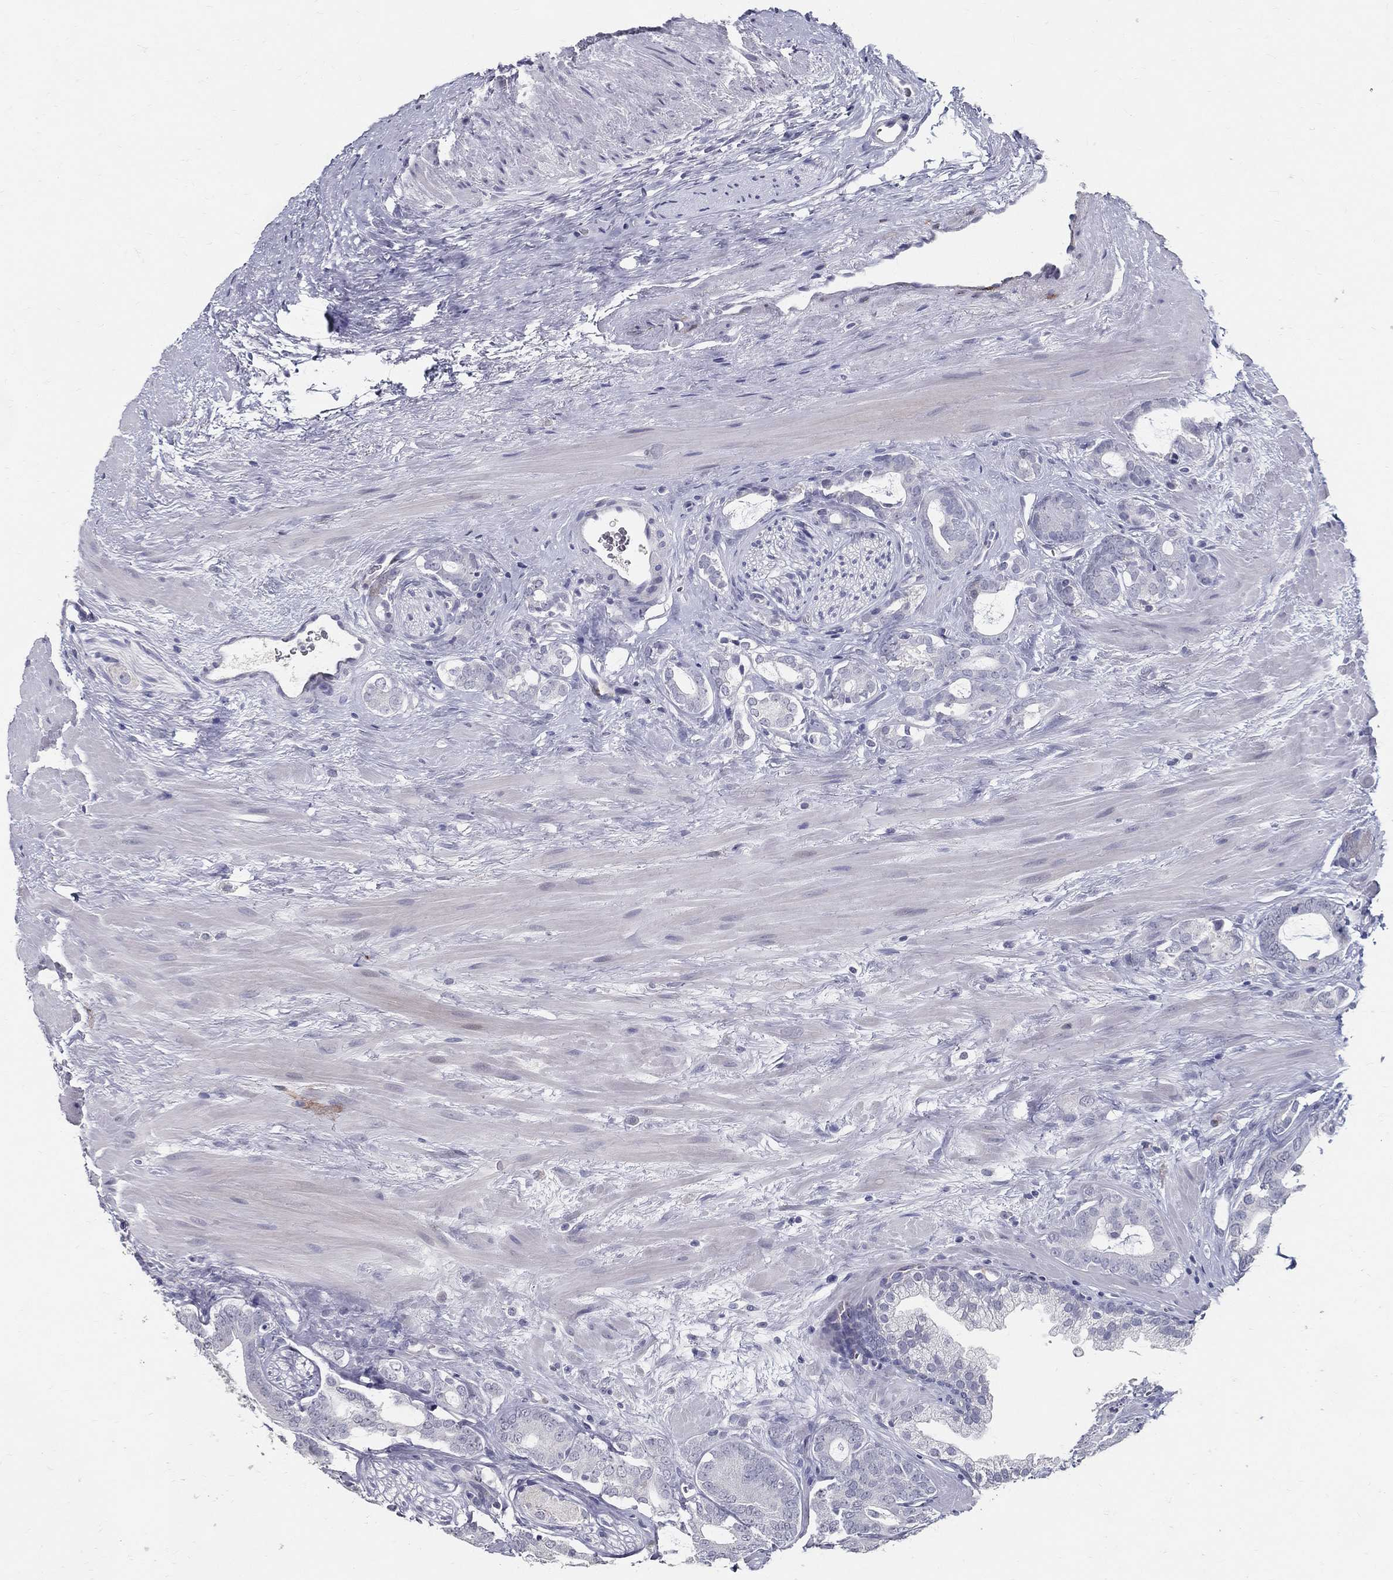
{"staining": {"intensity": "negative", "quantity": "none", "location": "none"}, "tissue": "prostate cancer", "cell_type": "Tumor cells", "image_type": "cancer", "snomed": [{"axis": "morphology", "description": "Adenocarcinoma, NOS"}, {"axis": "topography", "description": "Prostate"}], "caption": "Immunohistochemical staining of adenocarcinoma (prostate) exhibits no significant expression in tumor cells.", "gene": "ACE2", "patient": {"sex": "male", "age": 55}}